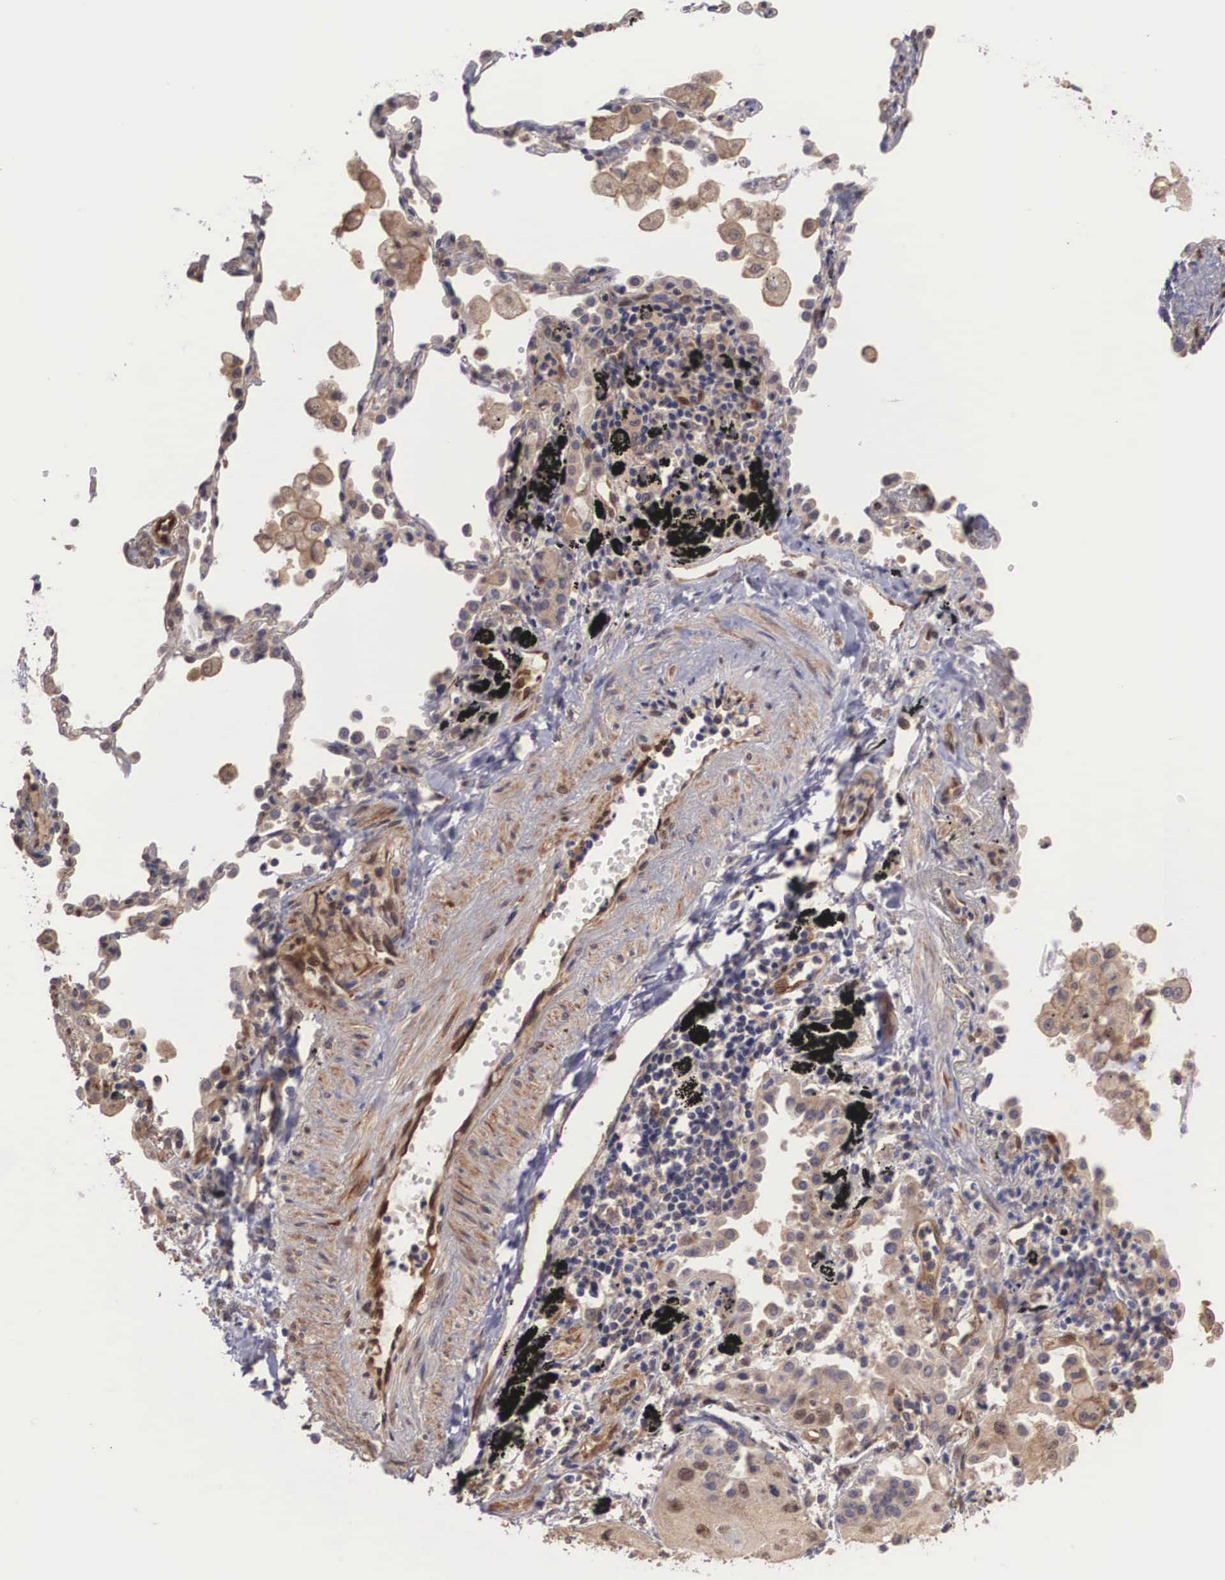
{"staining": {"intensity": "weak", "quantity": ">75%", "location": "cytoplasmic/membranous"}, "tissue": "lung cancer", "cell_type": "Tumor cells", "image_type": "cancer", "snomed": [{"axis": "morphology", "description": "Squamous cell carcinoma, NOS"}, {"axis": "topography", "description": "Lung"}], "caption": "Protein analysis of squamous cell carcinoma (lung) tissue displays weak cytoplasmic/membranous staining in about >75% of tumor cells.", "gene": "DNAJB7", "patient": {"sex": "male", "age": 71}}